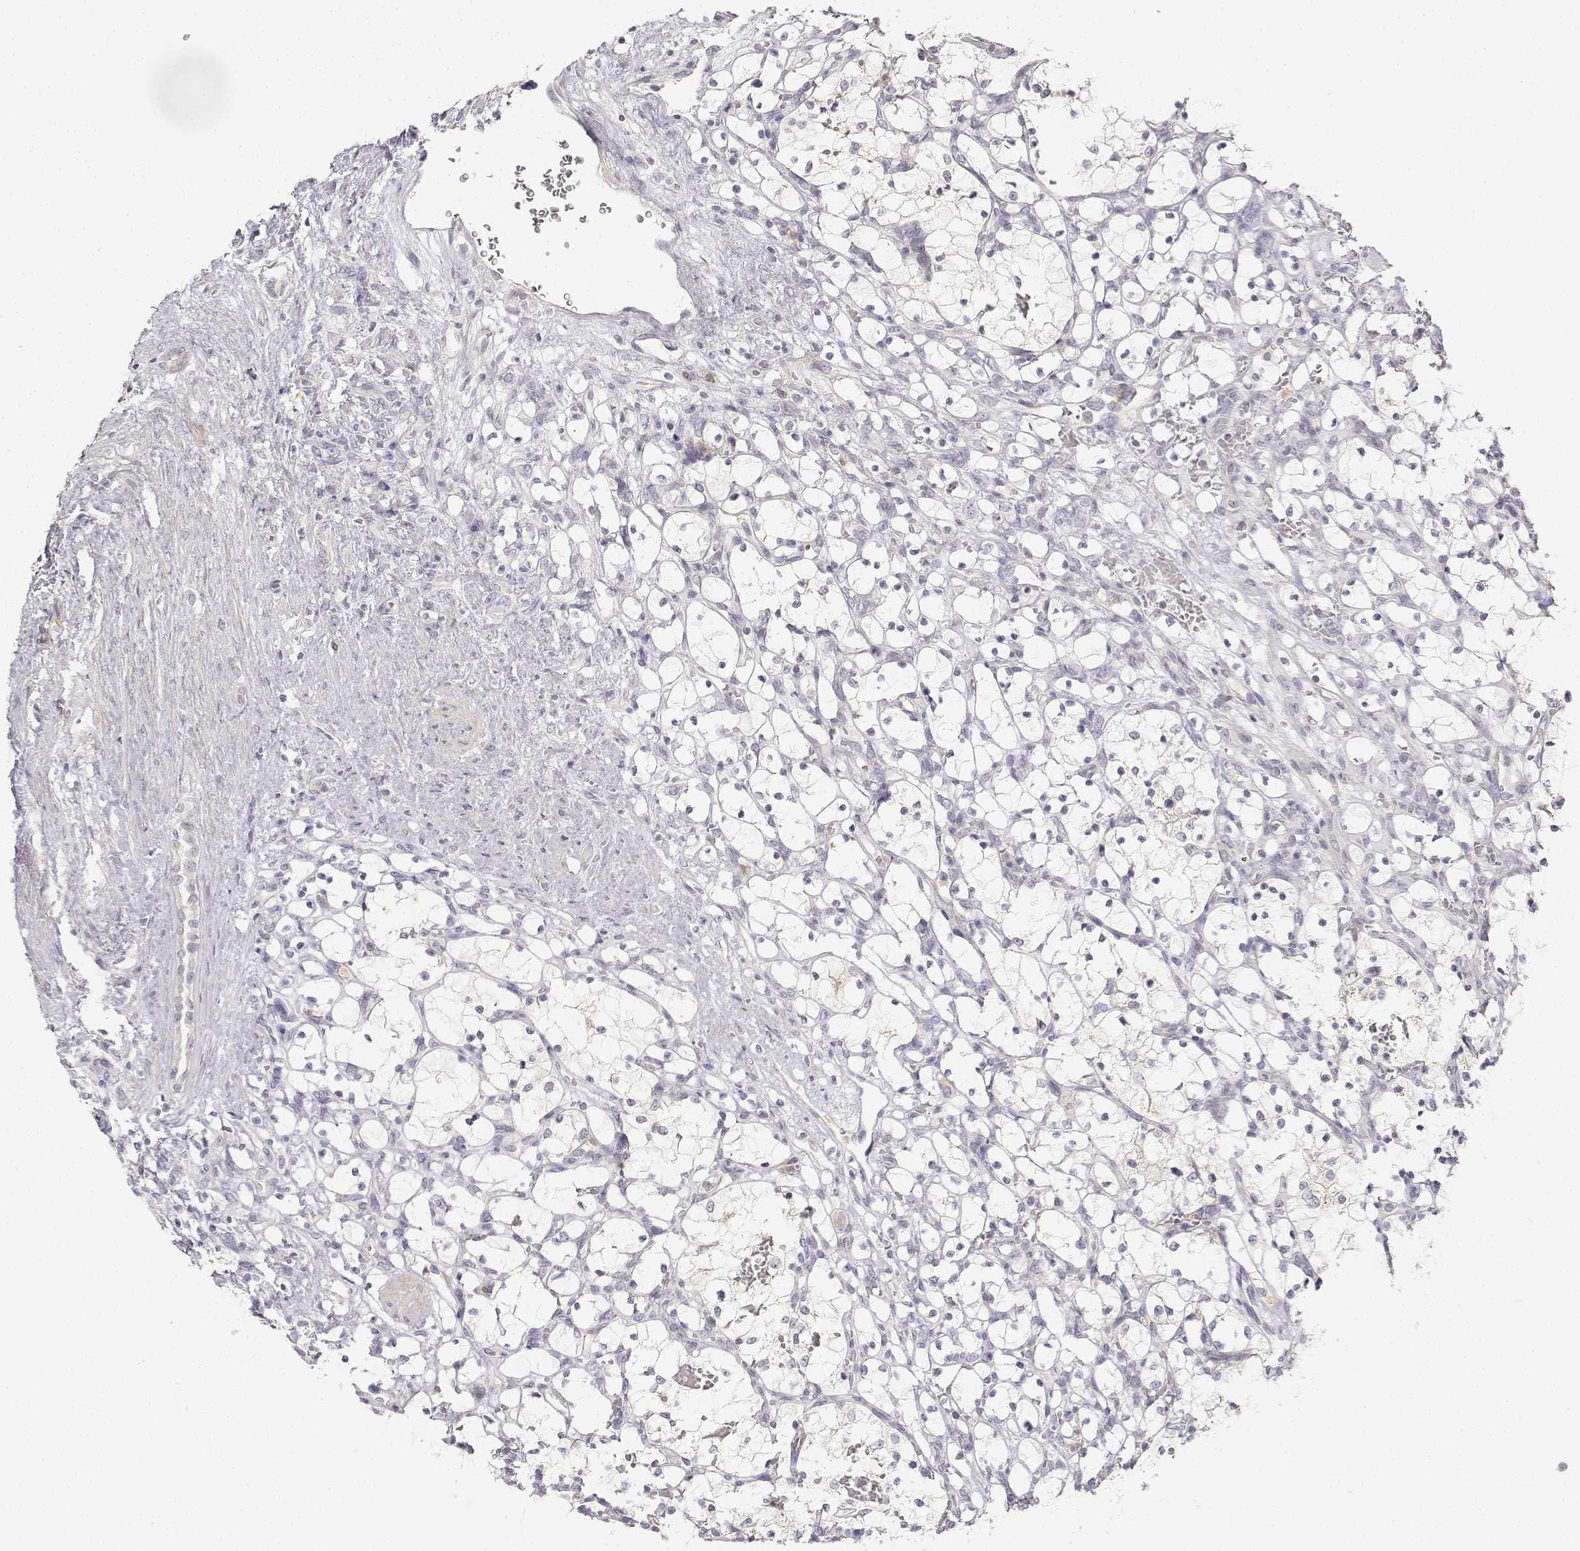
{"staining": {"intensity": "negative", "quantity": "none", "location": "none"}, "tissue": "renal cancer", "cell_type": "Tumor cells", "image_type": "cancer", "snomed": [{"axis": "morphology", "description": "Adenocarcinoma, NOS"}, {"axis": "topography", "description": "Kidney"}], "caption": "Immunohistochemical staining of human renal adenocarcinoma shows no significant positivity in tumor cells.", "gene": "GLIPR1L2", "patient": {"sex": "female", "age": 69}}